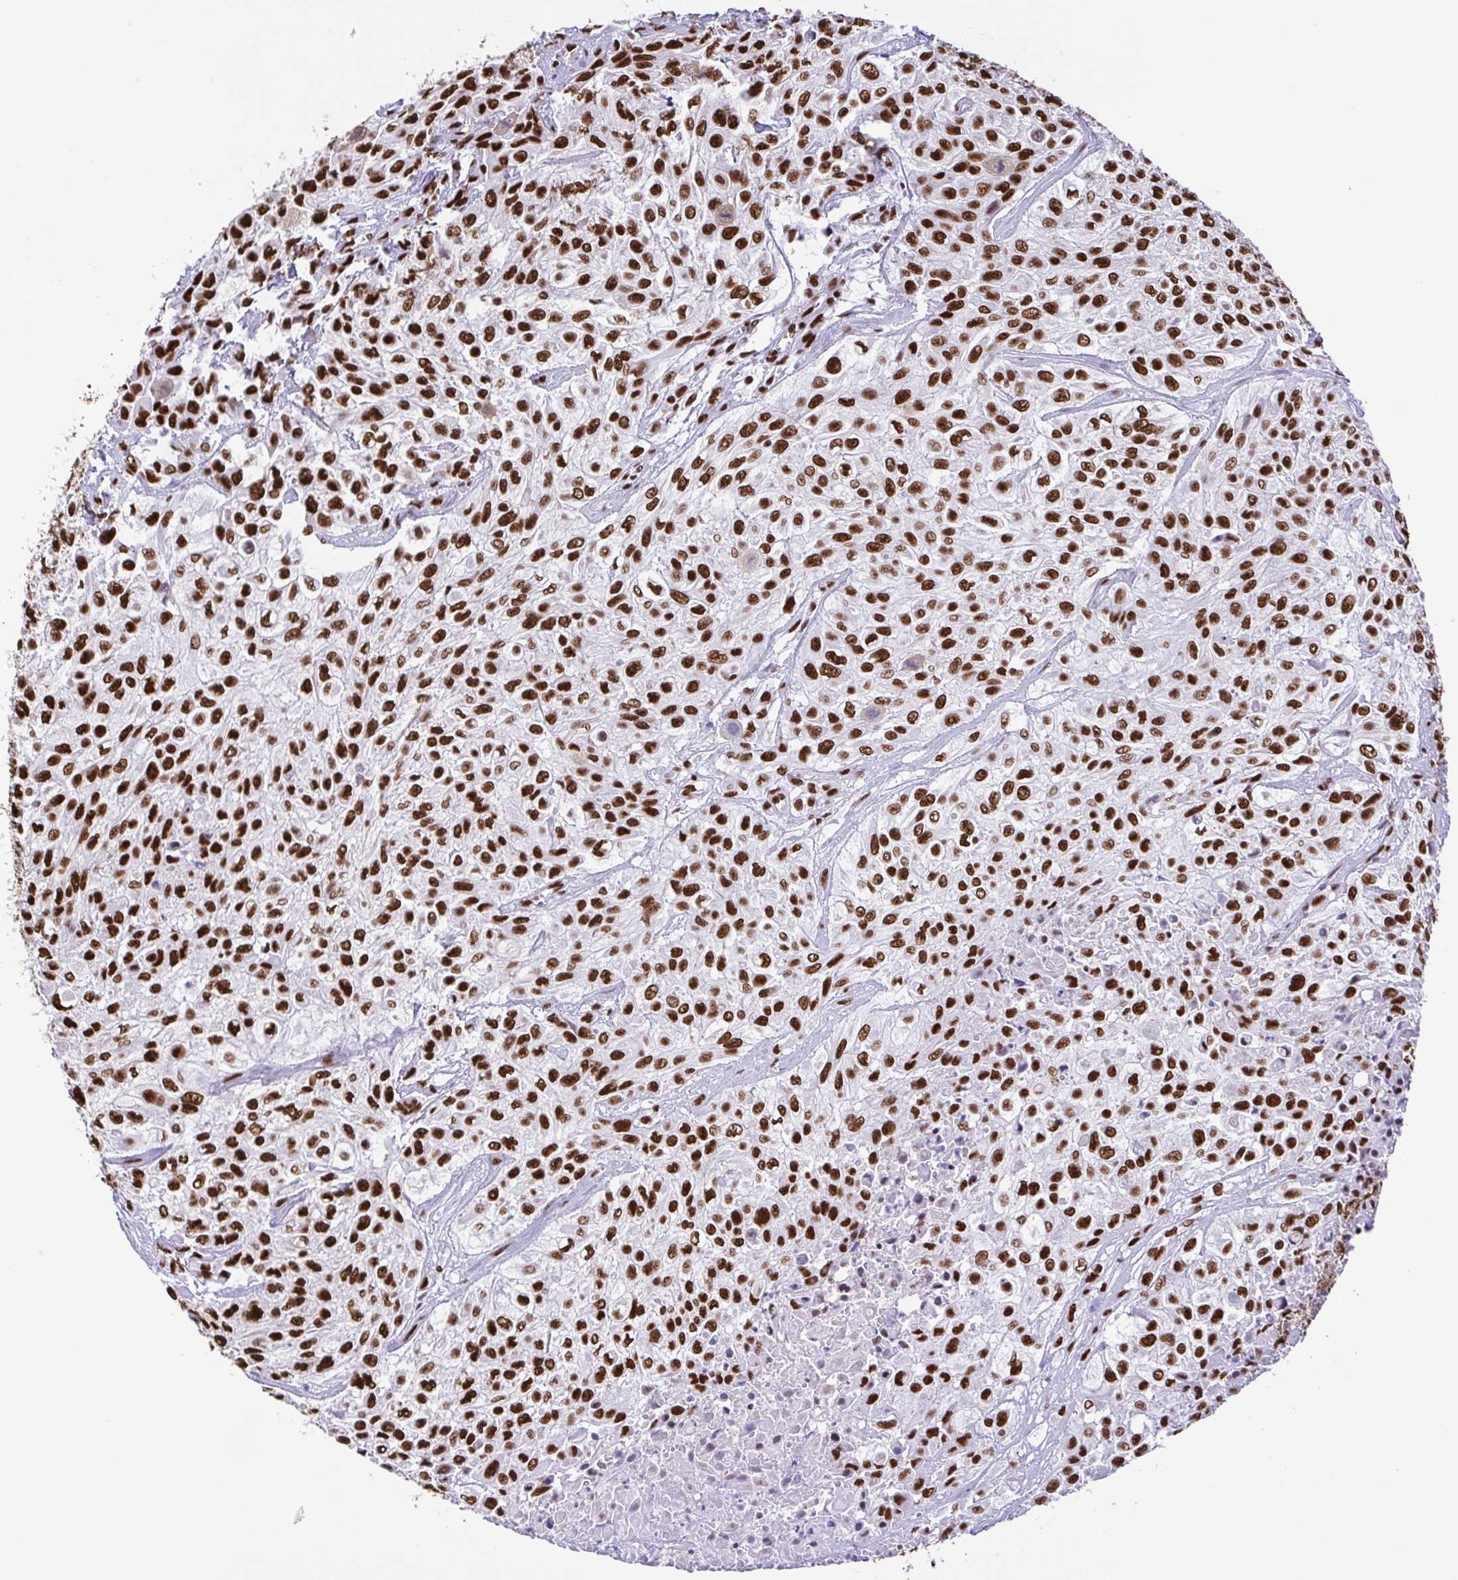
{"staining": {"intensity": "strong", "quantity": ">75%", "location": "nuclear"}, "tissue": "urothelial cancer", "cell_type": "Tumor cells", "image_type": "cancer", "snomed": [{"axis": "morphology", "description": "Urothelial carcinoma, High grade"}, {"axis": "topography", "description": "Urinary bladder"}], "caption": "An immunohistochemistry histopathology image of neoplastic tissue is shown. Protein staining in brown highlights strong nuclear positivity in high-grade urothelial carcinoma within tumor cells.", "gene": "TRIM28", "patient": {"sex": "male", "age": 57}}